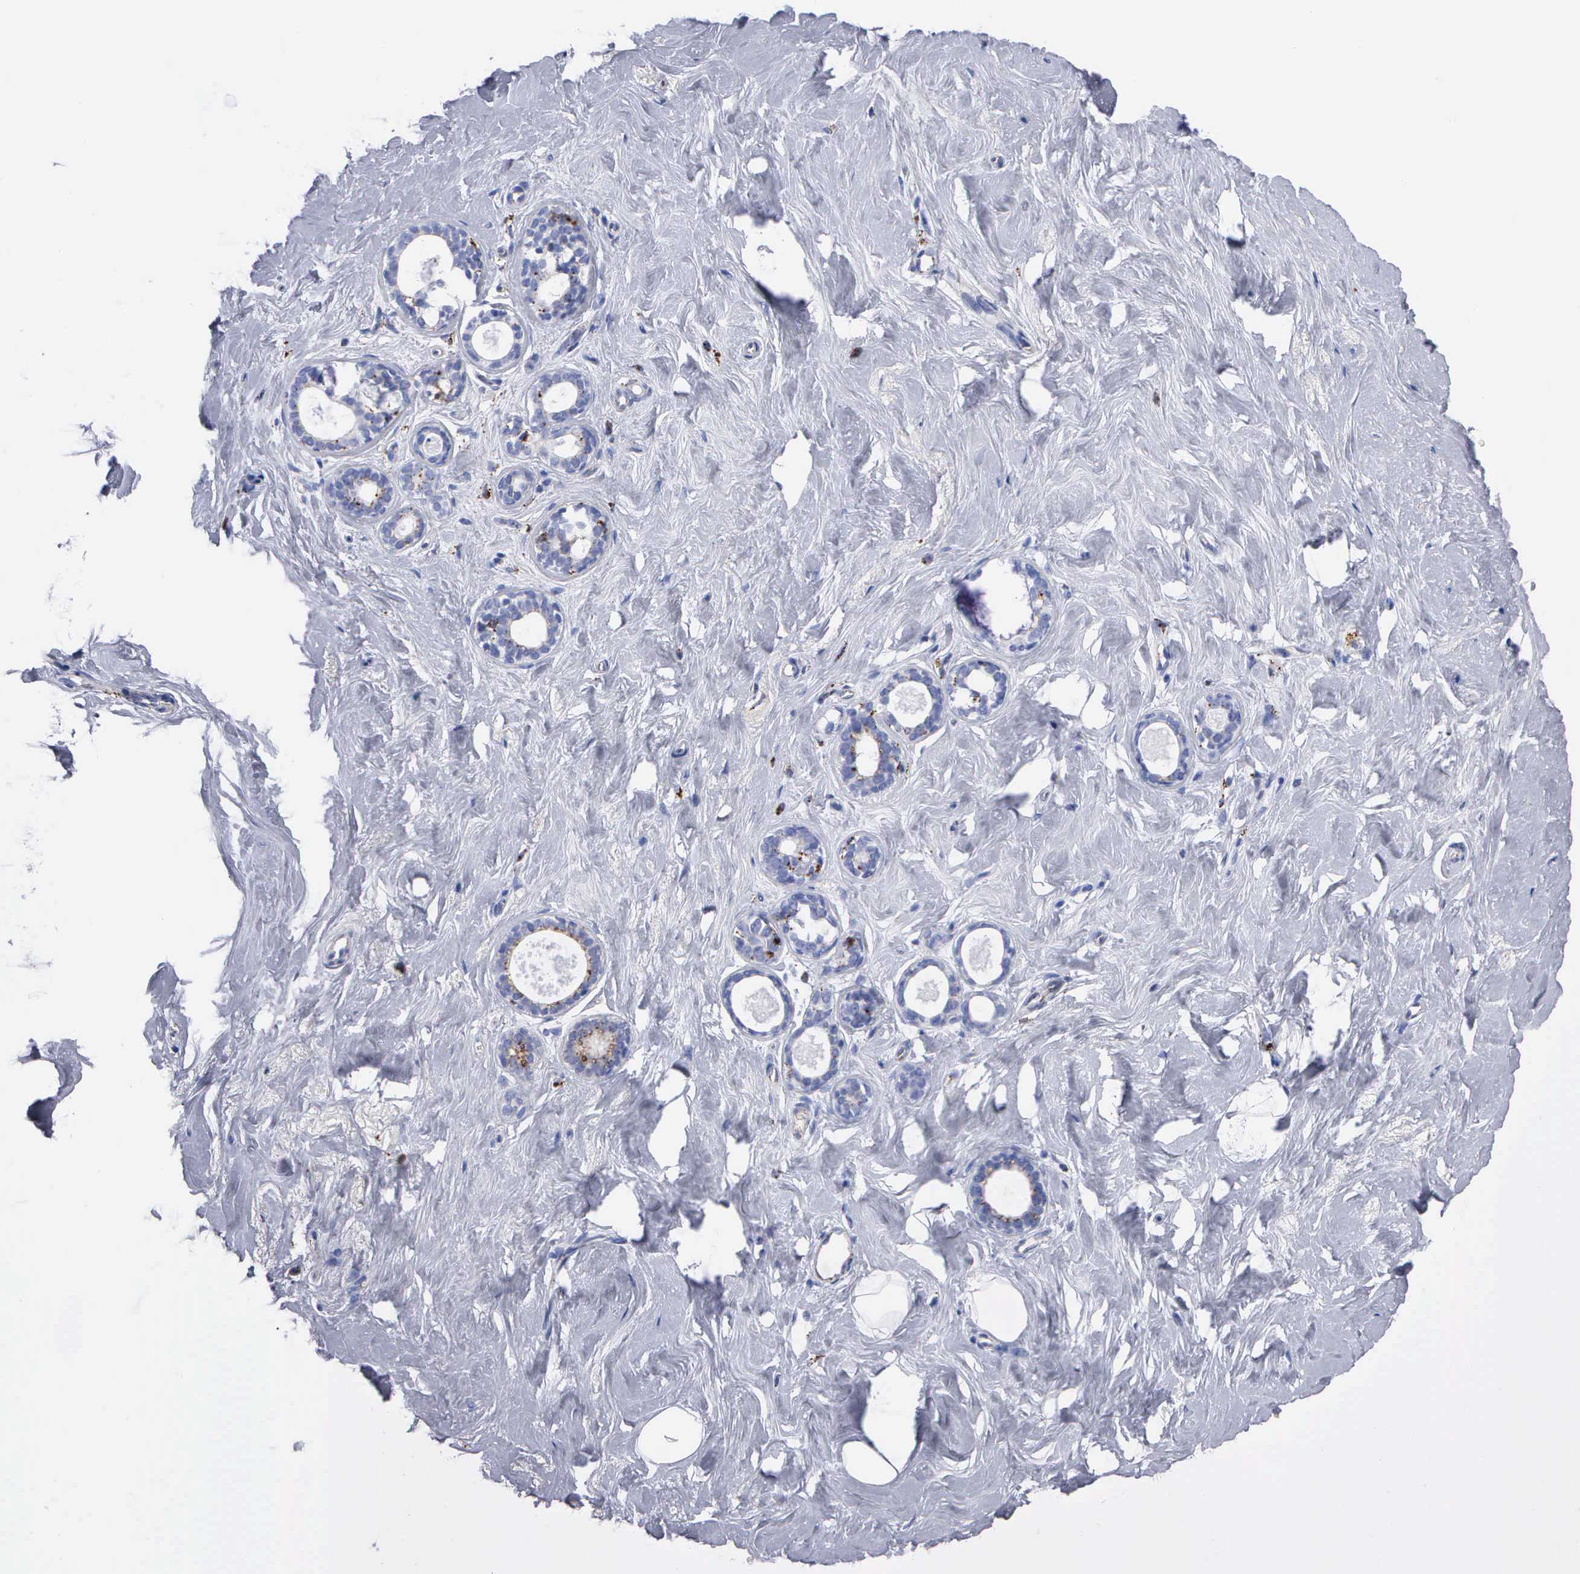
{"staining": {"intensity": "weak", "quantity": "25%-75%", "location": "cytoplasmic/membranous"}, "tissue": "breast", "cell_type": "Glandular cells", "image_type": "normal", "snomed": [{"axis": "morphology", "description": "Normal tissue, NOS"}, {"axis": "topography", "description": "Breast"}], "caption": "Immunohistochemistry (IHC) staining of benign breast, which exhibits low levels of weak cytoplasmic/membranous staining in about 25%-75% of glandular cells indicating weak cytoplasmic/membranous protein staining. The staining was performed using DAB (brown) for protein detection and nuclei were counterstained in hematoxylin (blue).", "gene": "CTSH", "patient": {"sex": "female", "age": 54}}